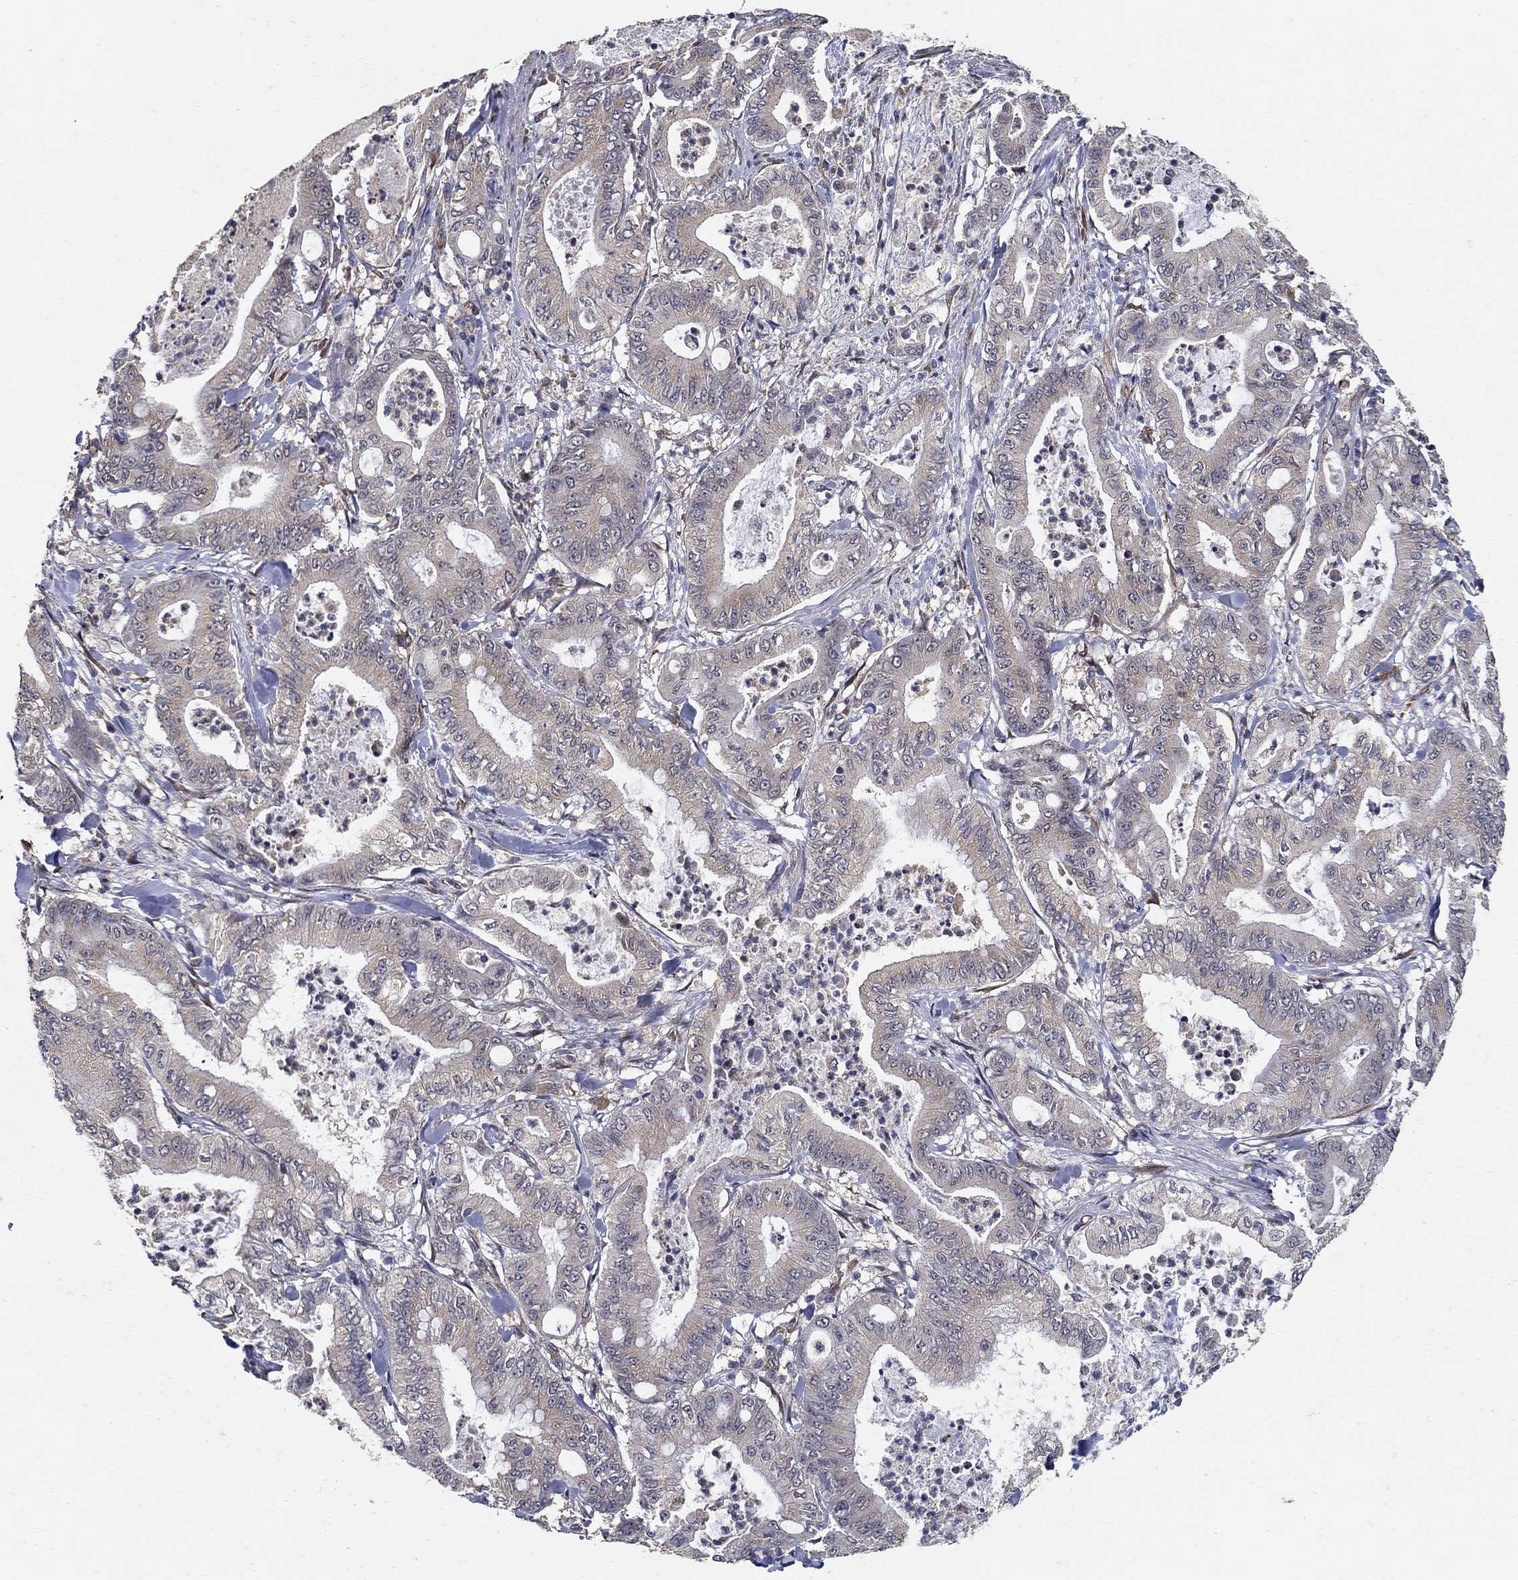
{"staining": {"intensity": "negative", "quantity": "none", "location": "none"}, "tissue": "pancreatic cancer", "cell_type": "Tumor cells", "image_type": "cancer", "snomed": [{"axis": "morphology", "description": "Adenocarcinoma, NOS"}, {"axis": "topography", "description": "Pancreas"}], "caption": "A histopathology image of human pancreatic adenocarcinoma is negative for staining in tumor cells.", "gene": "ZNF594", "patient": {"sex": "male", "age": 71}}